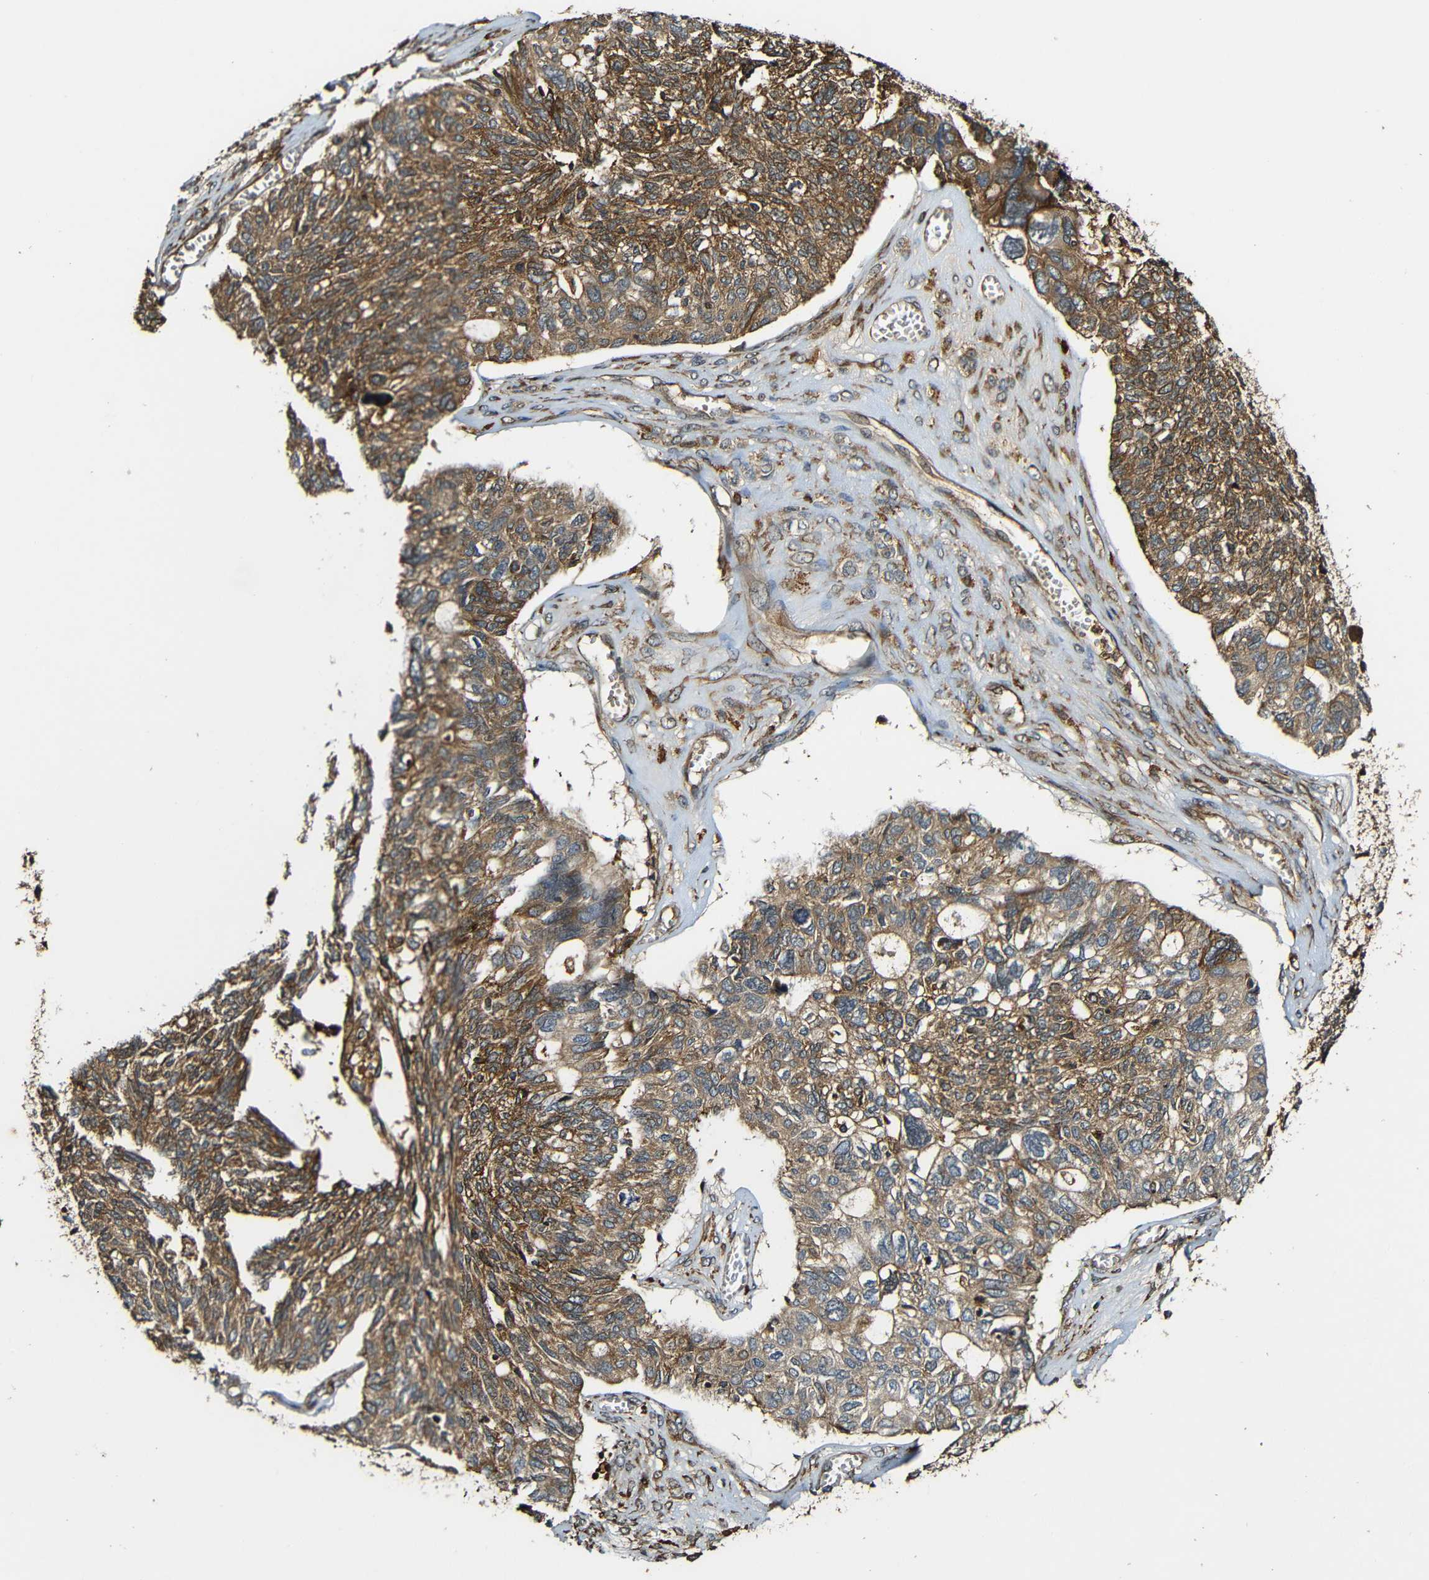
{"staining": {"intensity": "moderate", "quantity": ">75%", "location": "cytoplasmic/membranous"}, "tissue": "ovarian cancer", "cell_type": "Tumor cells", "image_type": "cancer", "snomed": [{"axis": "morphology", "description": "Cystadenocarcinoma, serous, NOS"}, {"axis": "topography", "description": "Ovary"}], "caption": "IHC of human ovarian serous cystadenocarcinoma reveals medium levels of moderate cytoplasmic/membranous staining in about >75% of tumor cells.", "gene": "CASP8", "patient": {"sex": "female", "age": 79}}